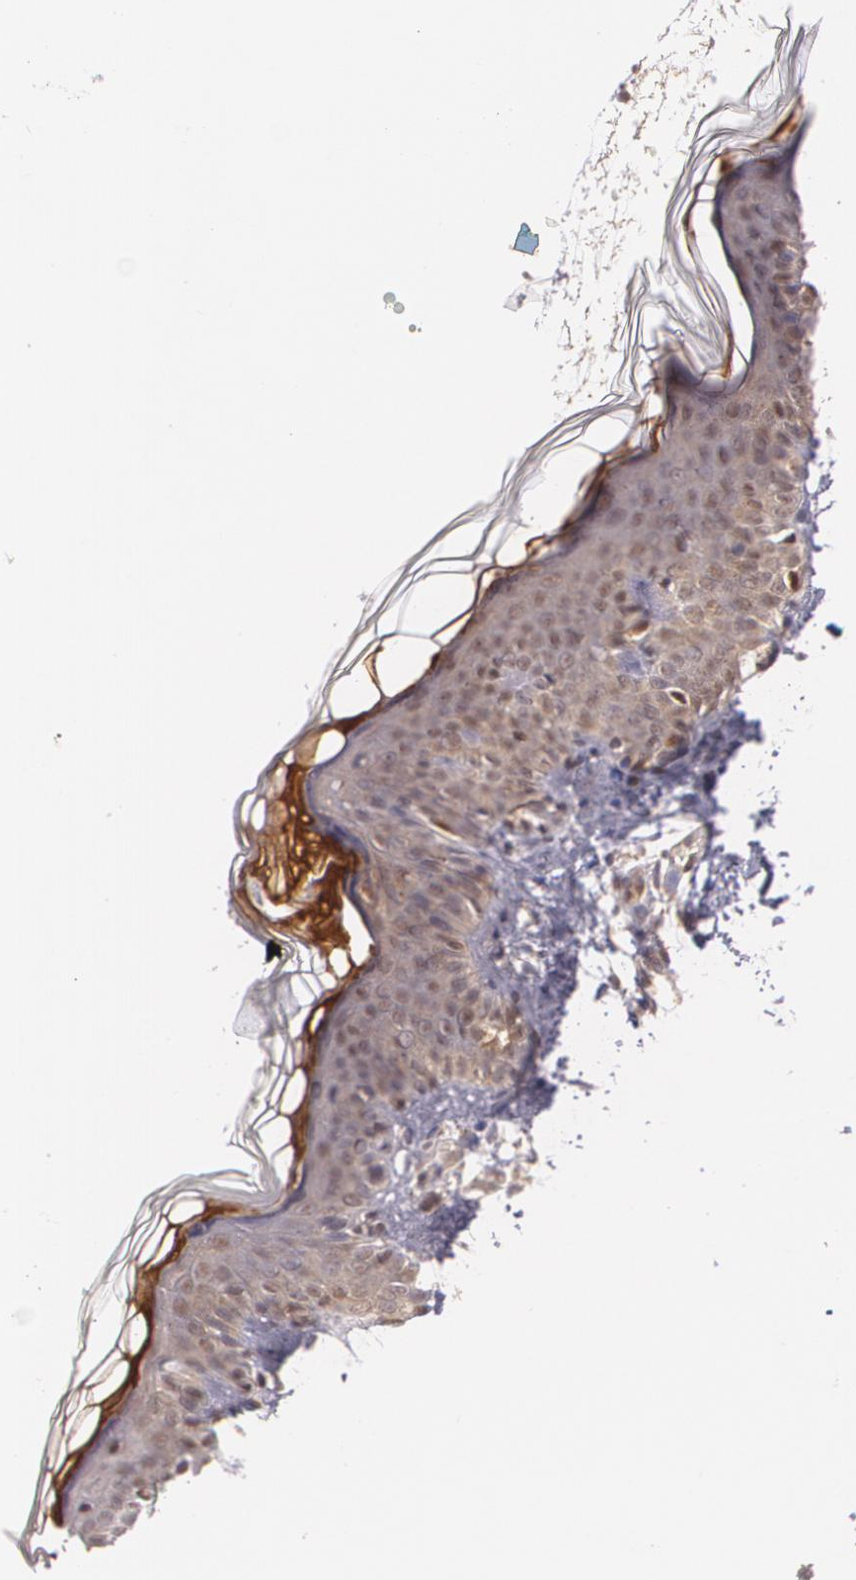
{"staining": {"intensity": "weak", "quantity": ">75%", "location": "cytoplasmic/membranous,nuclear"}, "tissue": "skin", "cell_type": "Fibroblasts", "image_type": "normal", "snomed": [{"axis": "morphology", "description": "Normal tissue, NOS"}, {"axis": "topography", "description": "Skin"}], "caption": "Human skin stained for a protein (brown) displays weak cytoplasmic/membranous,nuclear positive positivity in about >75% of fibroblasts.", "gene": "CUL2", "patient": {"sex": "female", "age": 4}}